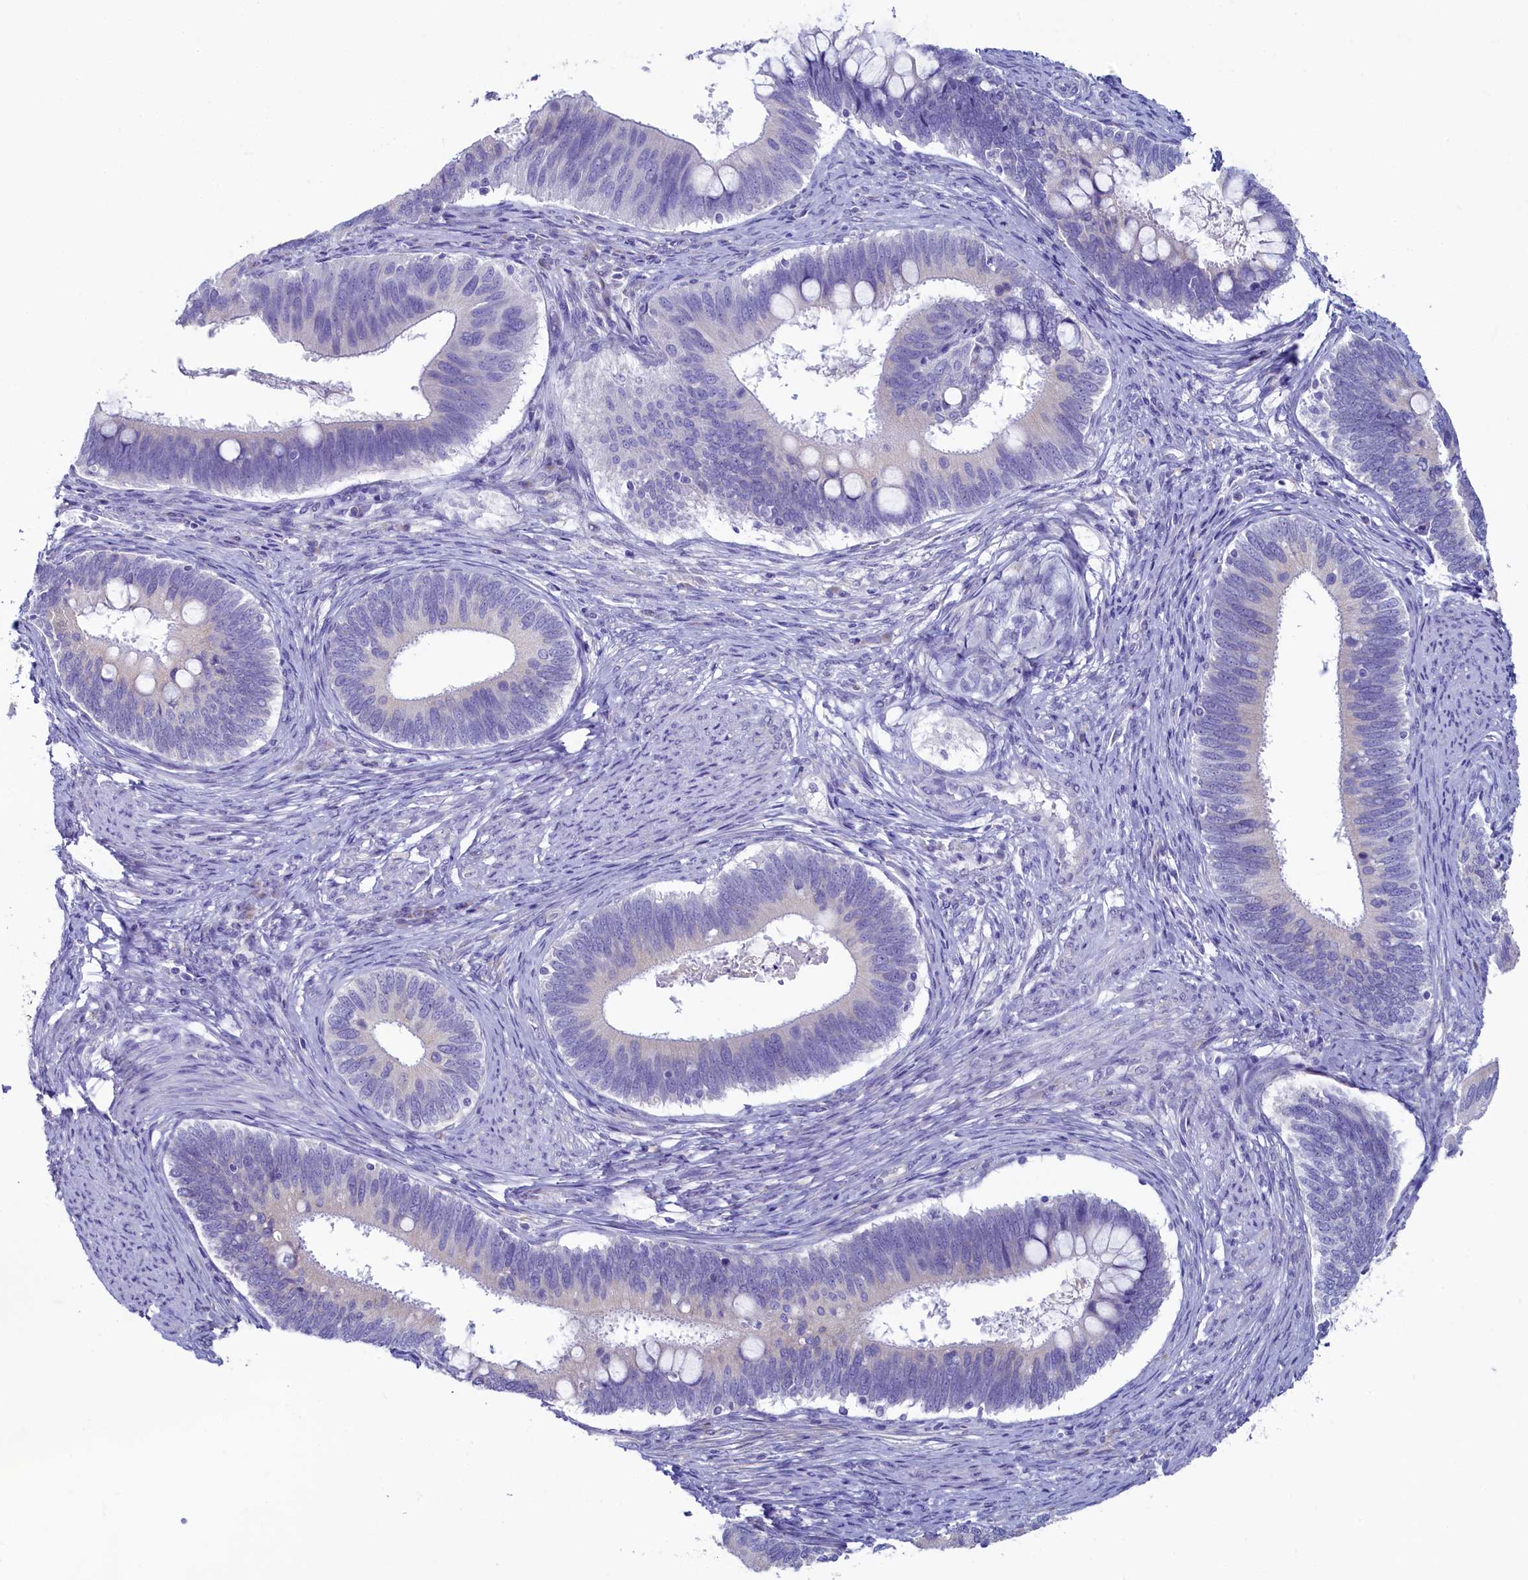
{"staining": {"intensity": "negative", "quantity": "none", "location": "none"}, "tissue": "cervical cancer", "cell_type": "Tumor cells", "image_type": "cancer", "snomed": [{"axis": "morphology", "description": "Adenocarcinoma, NOS"}, {"axis": "topography", "description": "Cervix"}], "caption": "Immunohistochemistry (IHC) of adenocarcinoma (cervical) demonstrates no expression in tumor cells.", "gene": "SKA3", "patient": {"sex": "female", "age": 42}}